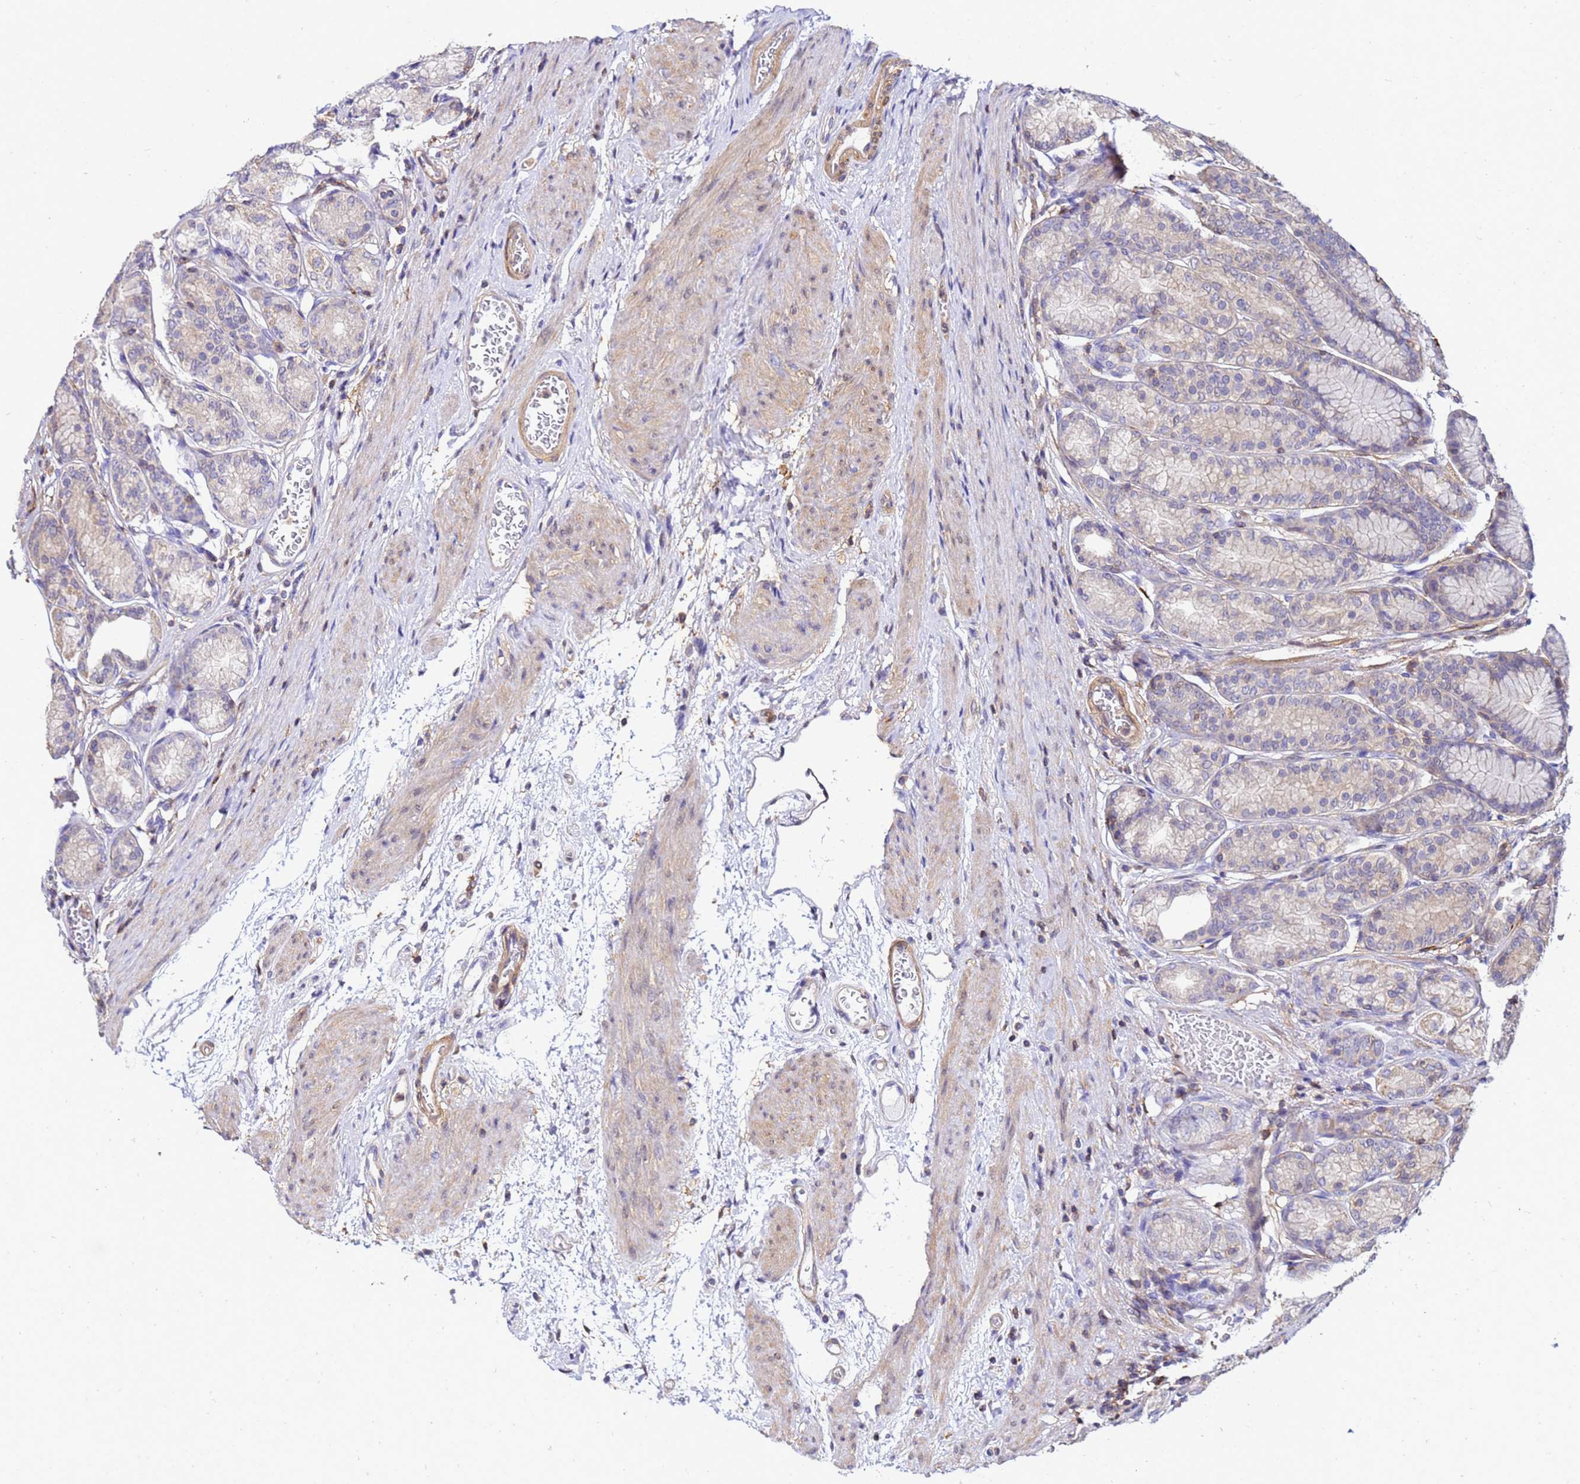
{"staining": {"intensity": "negative", "quantity": "none", "location": "none"}, "tissue": "stomach", "cell_type": "Glandular cells", "image_type": "normal", "snomed": [{"axis": "morphology", "description": "Normal tissue, NOS"}, {"axis": "morphology", "description": "Adenocarcinoma, NOS"}, {"axis": "morphology", "description": "Adenocarcinoma, High grade"}, {"axis": "topography", "description": "Stomach, upper"}, {"axis": "topography", "description": "Stomach"}], "caption": "High power microscopy photomicrograph of an immunohistochemistry photomicrograph of normal stomach, revealing no significant expression in glandular cells.", "gene": "DBNDD2", "patient": {"sex": "female", "age": 65}}